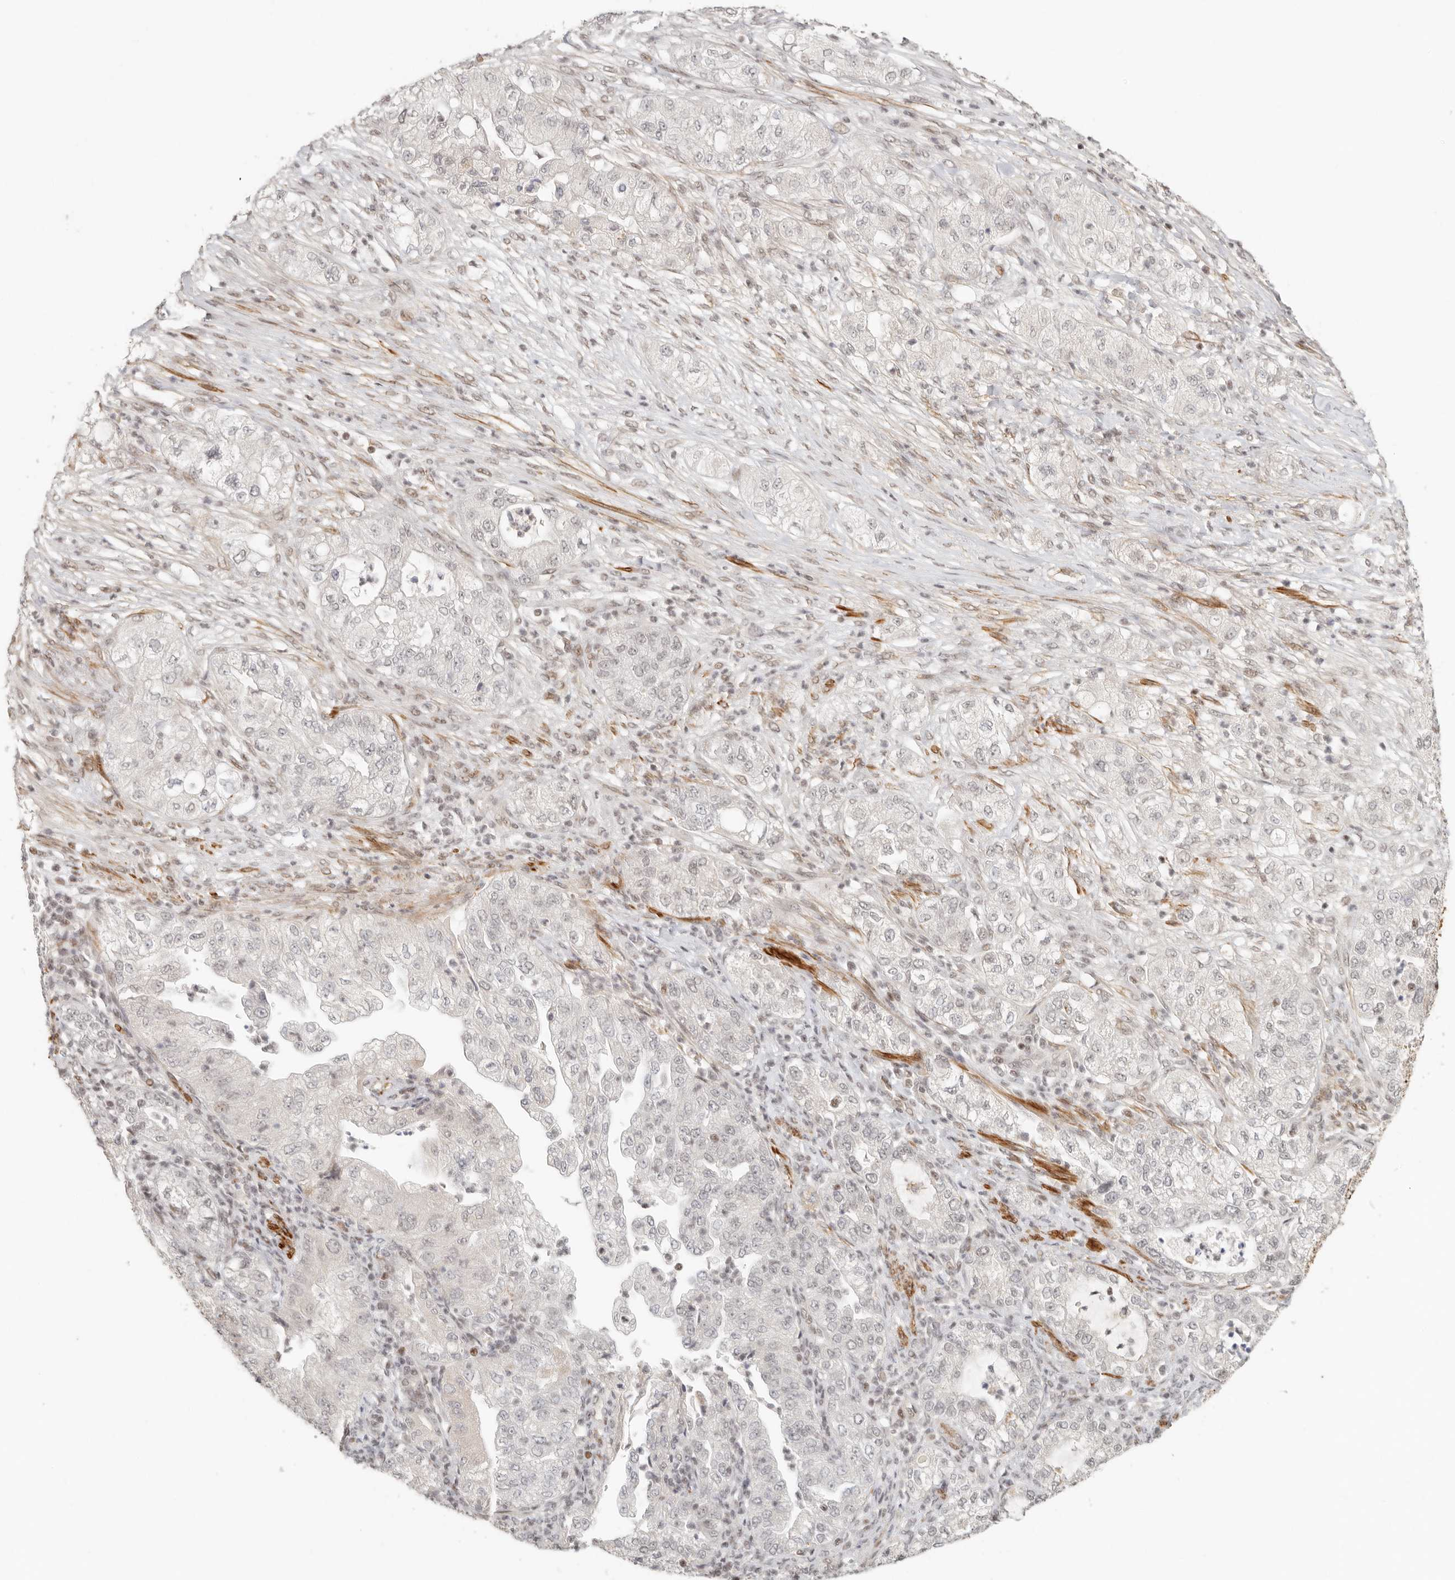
{"staining": {"intensity": "negative", "quantity": "none", "location": "none"}, "tissue": "pancreatic cancer", "cell_type": "Tumor cells", "image_type": "cancer", "snomed": [{"axis": "morphology", "description": "Adenocarcinoma, NOS"}, {"axis": "topography", "description": "Pancreas"}], "caption": "IHC micrograph of neoplastic tissue: human pancreatic cancer (adenocarcinoma) stained with DAB (3,3'-diaminobenzidine) demonstrates no significant protein expression in tumor cells.", "gene": "GABPA", "patient": {"sex": "female", "age": 78}}